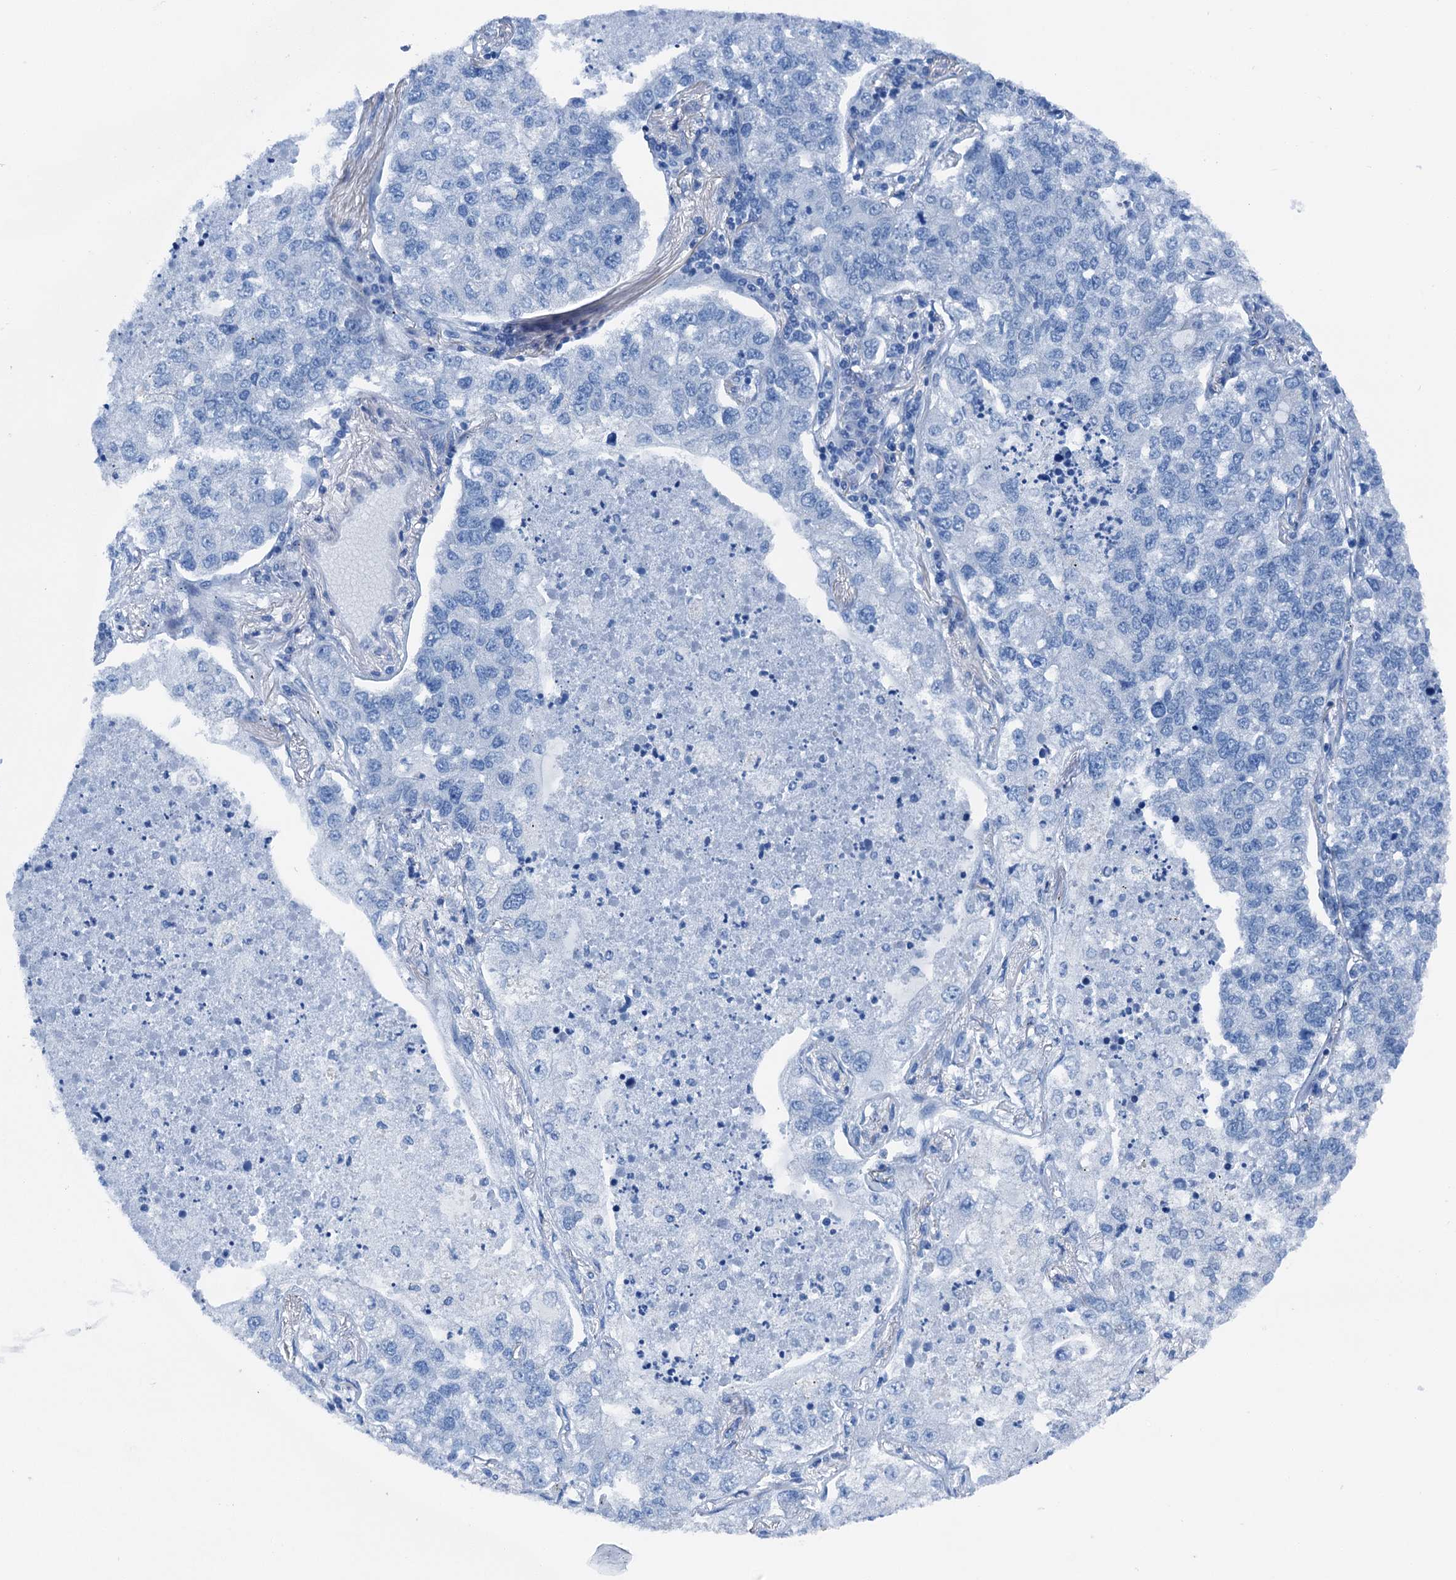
{"staining": {"intensity": "negative", "quantity": "none", "location": "none"}, "tissue": "lung cancer", "cell_type": "Tumor cells", "image_type": "cancer", "snomed": [{"axis": "morphology", "description": "Adenocarcinoma, NOS"}, {"axis": "topography", "description": "Lung"}], "caption": "The photomicrograph exhibits no staining of tumor cells in lung cancer (adenocarcinoma).", "gene": "CBLN3", "patient": {"sex": "male", "age": 49}}